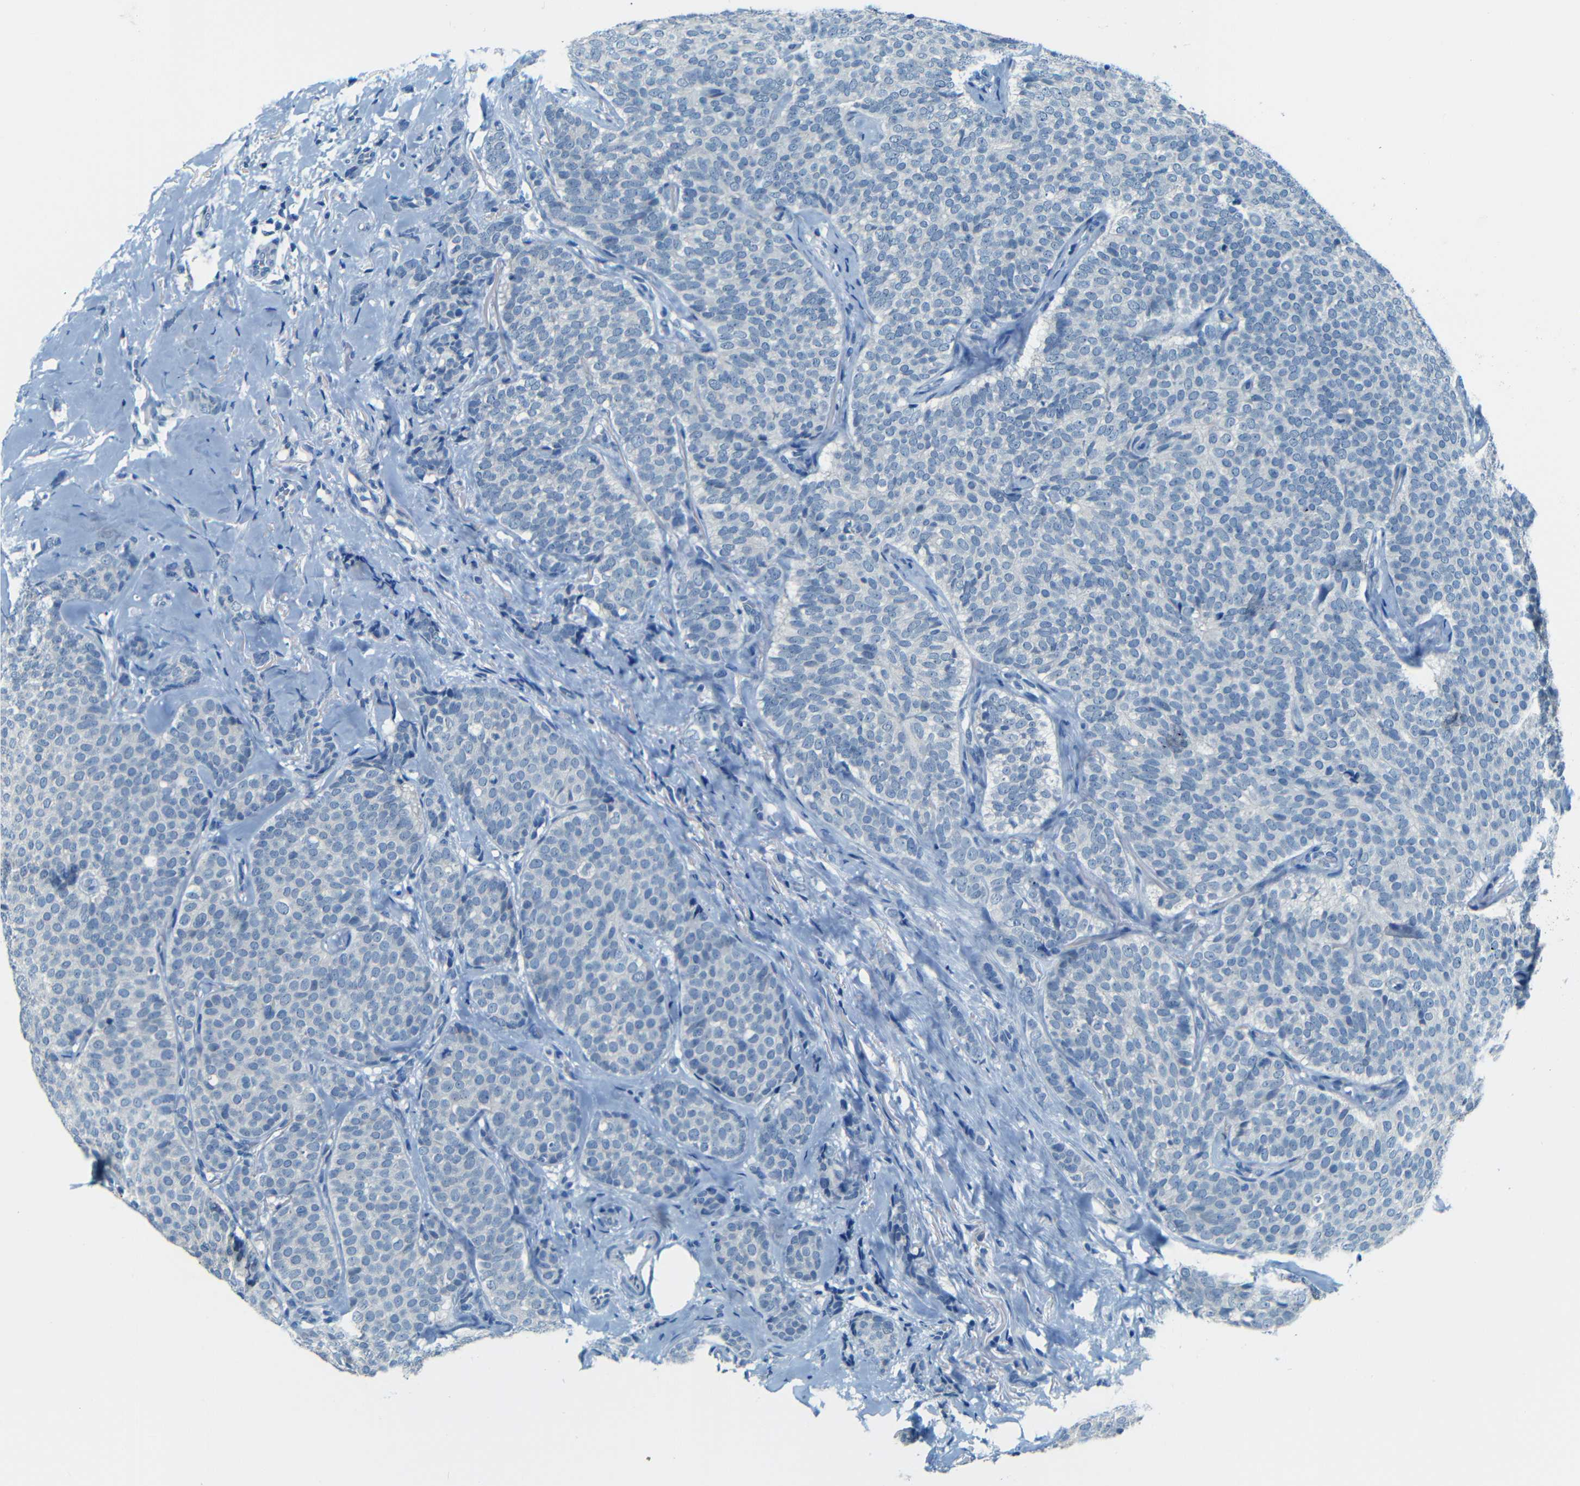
{"staining": {"intensity": "negative", "quantity": "none", "location": "none"}, "tissue": "breast cancer", "cell_type": "Tumor cells", "image_type": "cancer", "snomed": [{"axis": "morphology", "description": "Lobular carcinoma"}, {"axis": "topography", "description": "Skin"}, {"axis": "topography", "description": "Breast"}], "caption": "An immunohistochemistry photomicrograph of lobular carcinoma (breast) is shown. There is no staining in tumor cells of lobular carcinoma (breast).", "gene": "ZMAT1", "patient": {"sex": "female", "age": 46}}